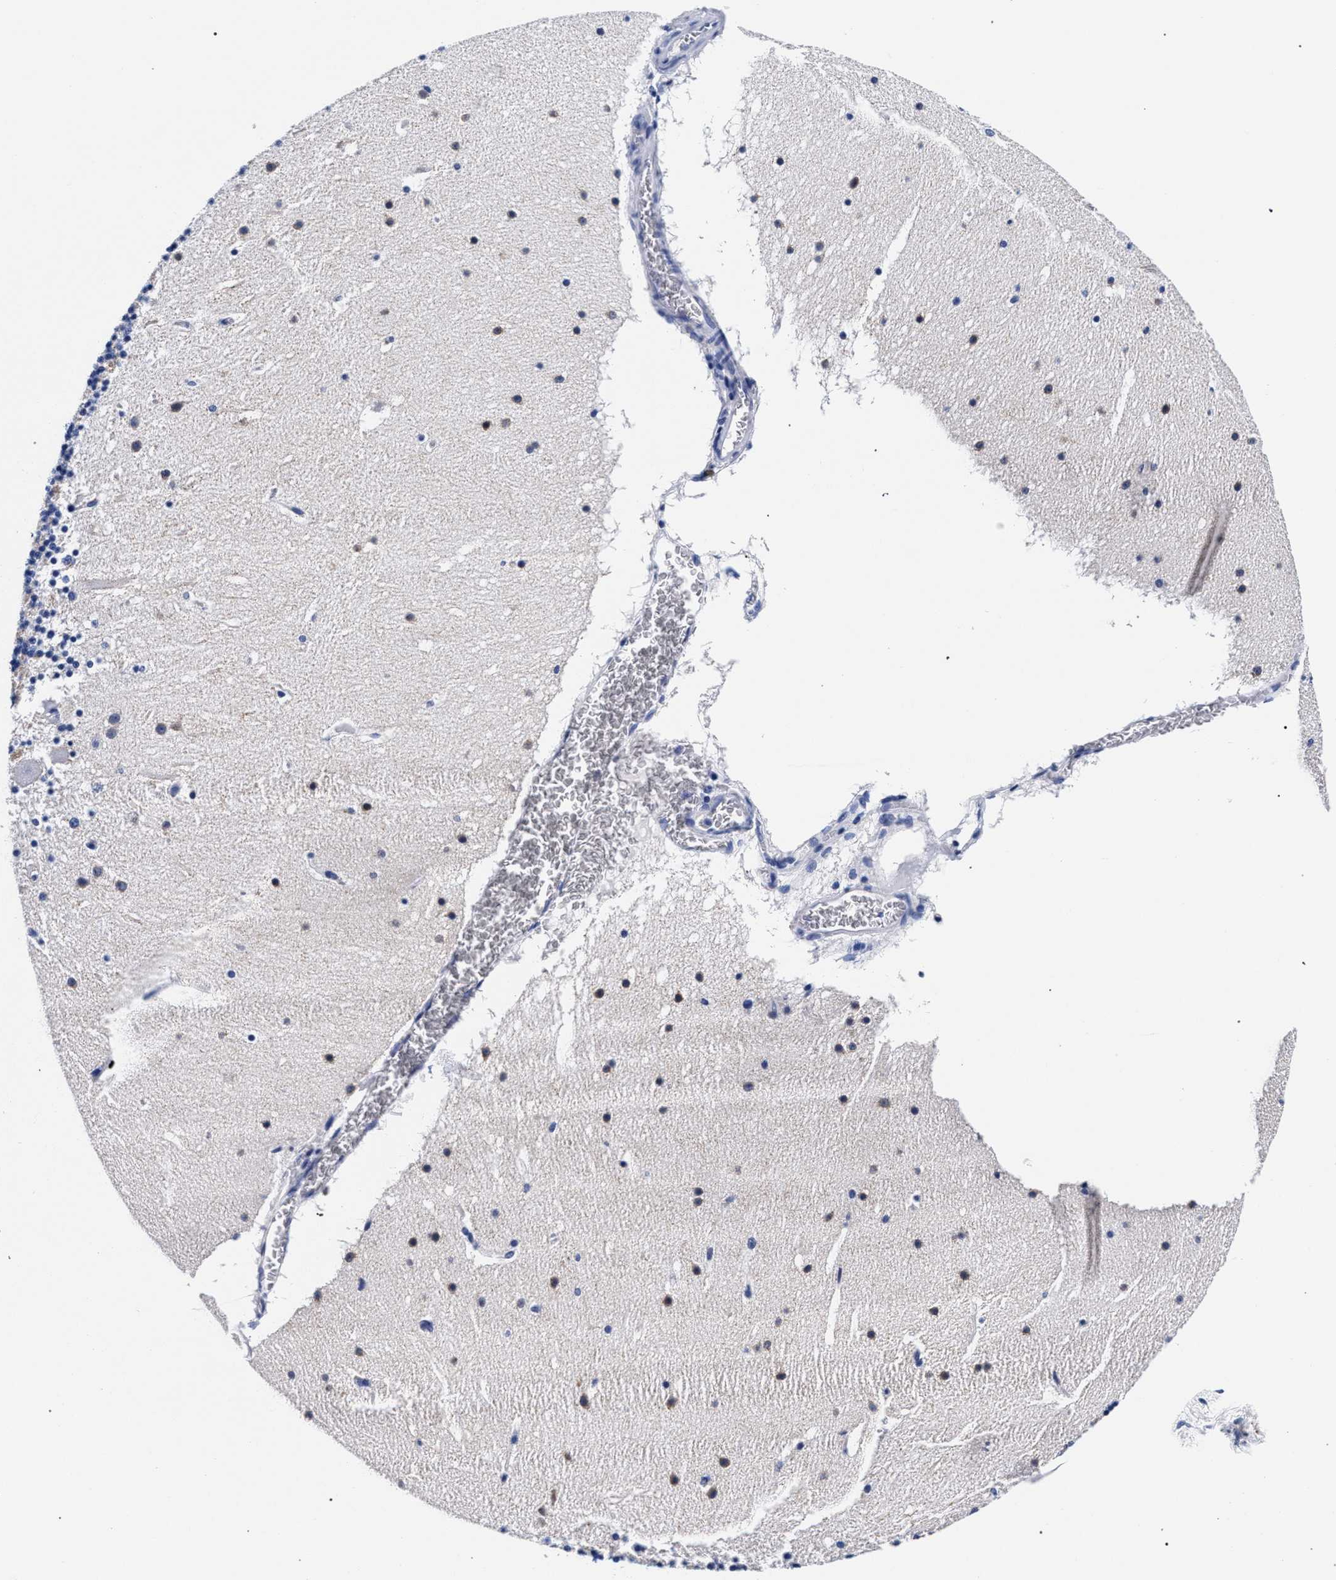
{"staining": {"intensity": "negative", "quantity": "none", "location": "none"}, "tissue": "cerebellum", "cell_type": "Cells in granular layer", "image_type": "normal", "snomed": [{"axis": "morphology", "description": "Normal tissue, NOS"}, {"axis": "topography", "description": "Cerebellum"}], "caption": "Immunohistochemistry (IHC) photomicrograph of benign cerebellum: human cerebellum stained with DAB (3,3'-diaminobenzidine) shows no significant protein positivity in cells in granular layer.", "gene": "RAB3B", "patient": {"sex": "male", "age": 45}}